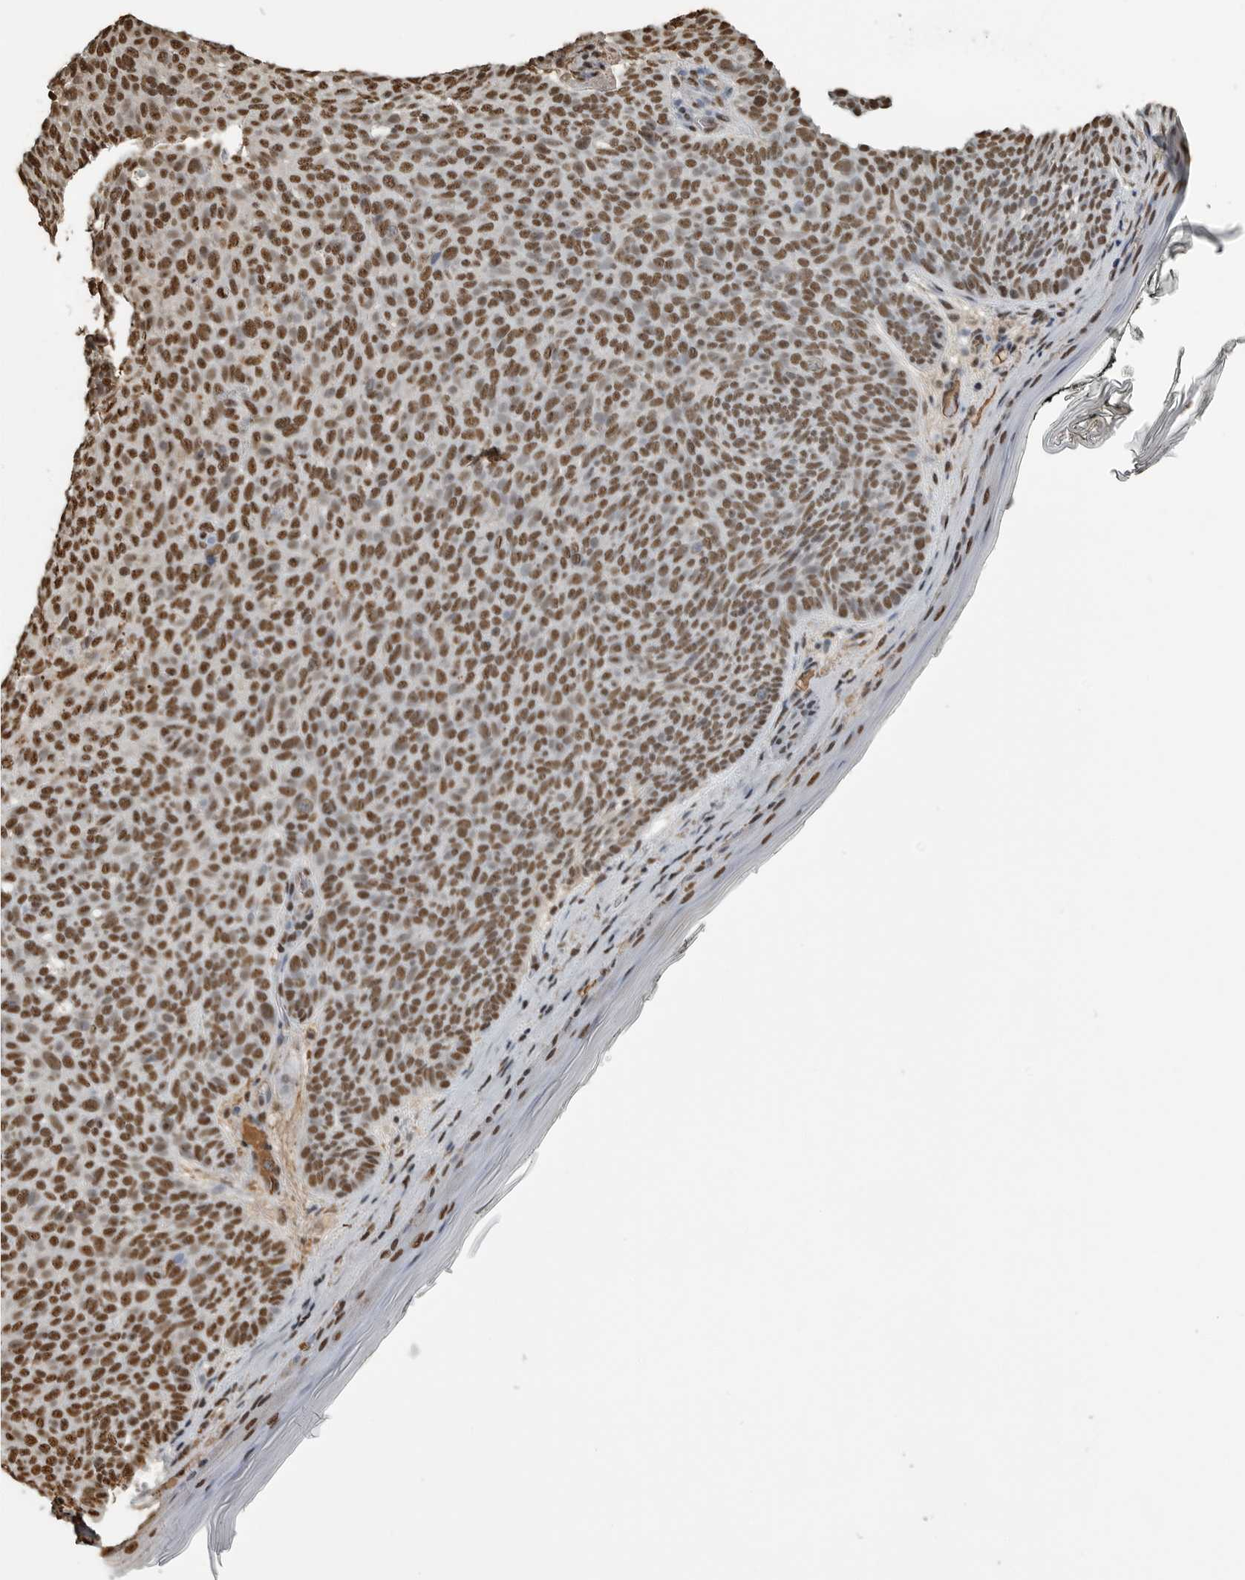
{"staining": {"intensity": "moderate", "quantity": ">75%", "location": "nuclear"}, "tissue": "skin cancer", "cell_type": "Tumor cells", "image_type": "cancer", "snomed": [{"axis": "morphology", "description": "Basal cell carcinoma"}, {"axis": "topography", "description": "Skin"}], "caption": "This image shows skin cancer (basal cell carcinoma) stained with immunohistochemistry (IHC) to label a protein in brown. The nuclear of tumor cells show moderate positivity for the protein. Nuclei are counter-stained blue.", "gene": "TGS1", "patient": {"sex": "male", "age": 61}}